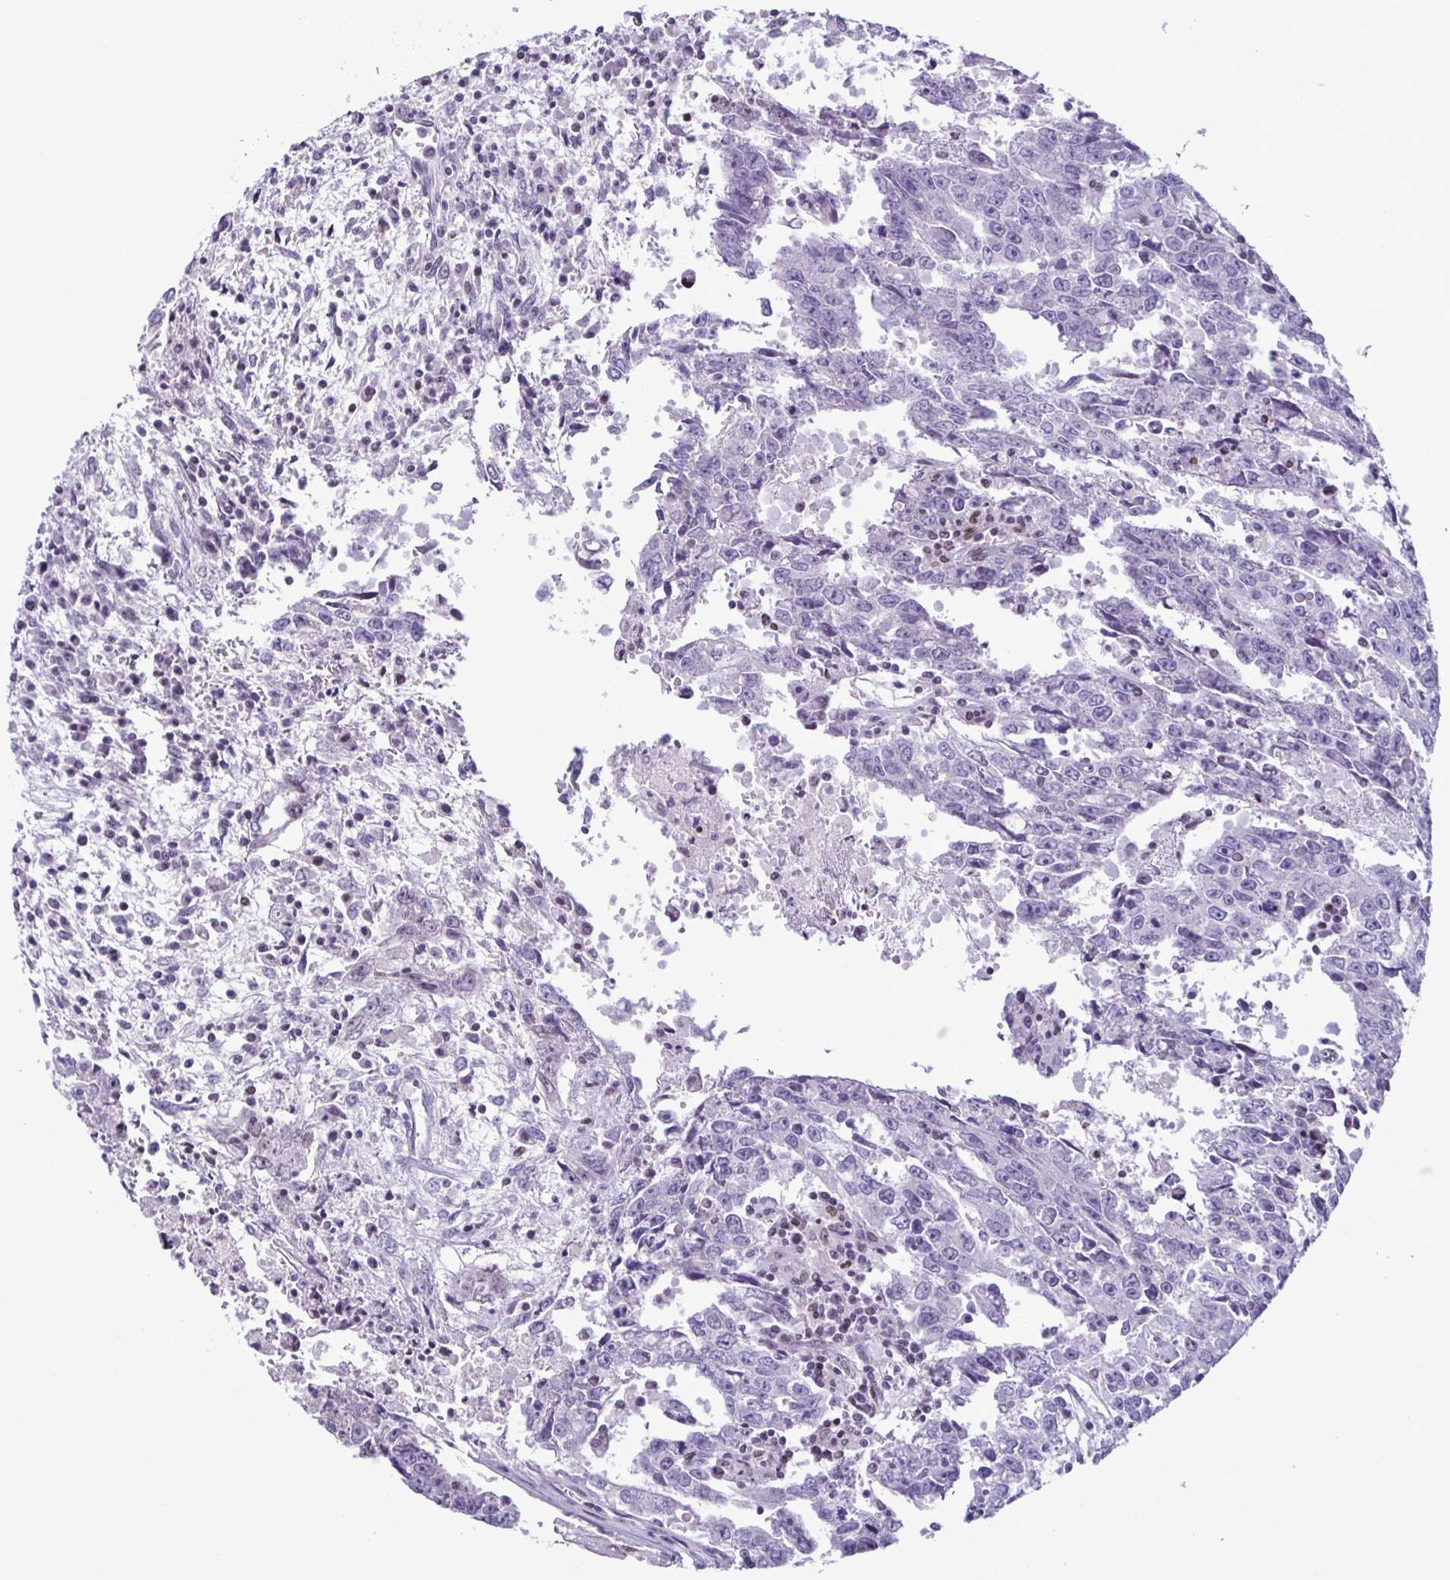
{"staining": {"intensity": "negative", "quantity": "none", "location": "none"}, "tissue": "testis cancer", "cell_type": "Tumor cells", "image_type": "cancer", "snomed": [{"axis": "morphology", "description": "Carcinoma, Embryonal, NOS"}, {"axis": "topography", "description": "Testis"}], "caption": "Protein analysis of testis cancer (embryonal carcinoma) exhibits no significant staining in tumor cells.", "gene": "IRF1", "patient": {"sex": "male", "age": 22}}